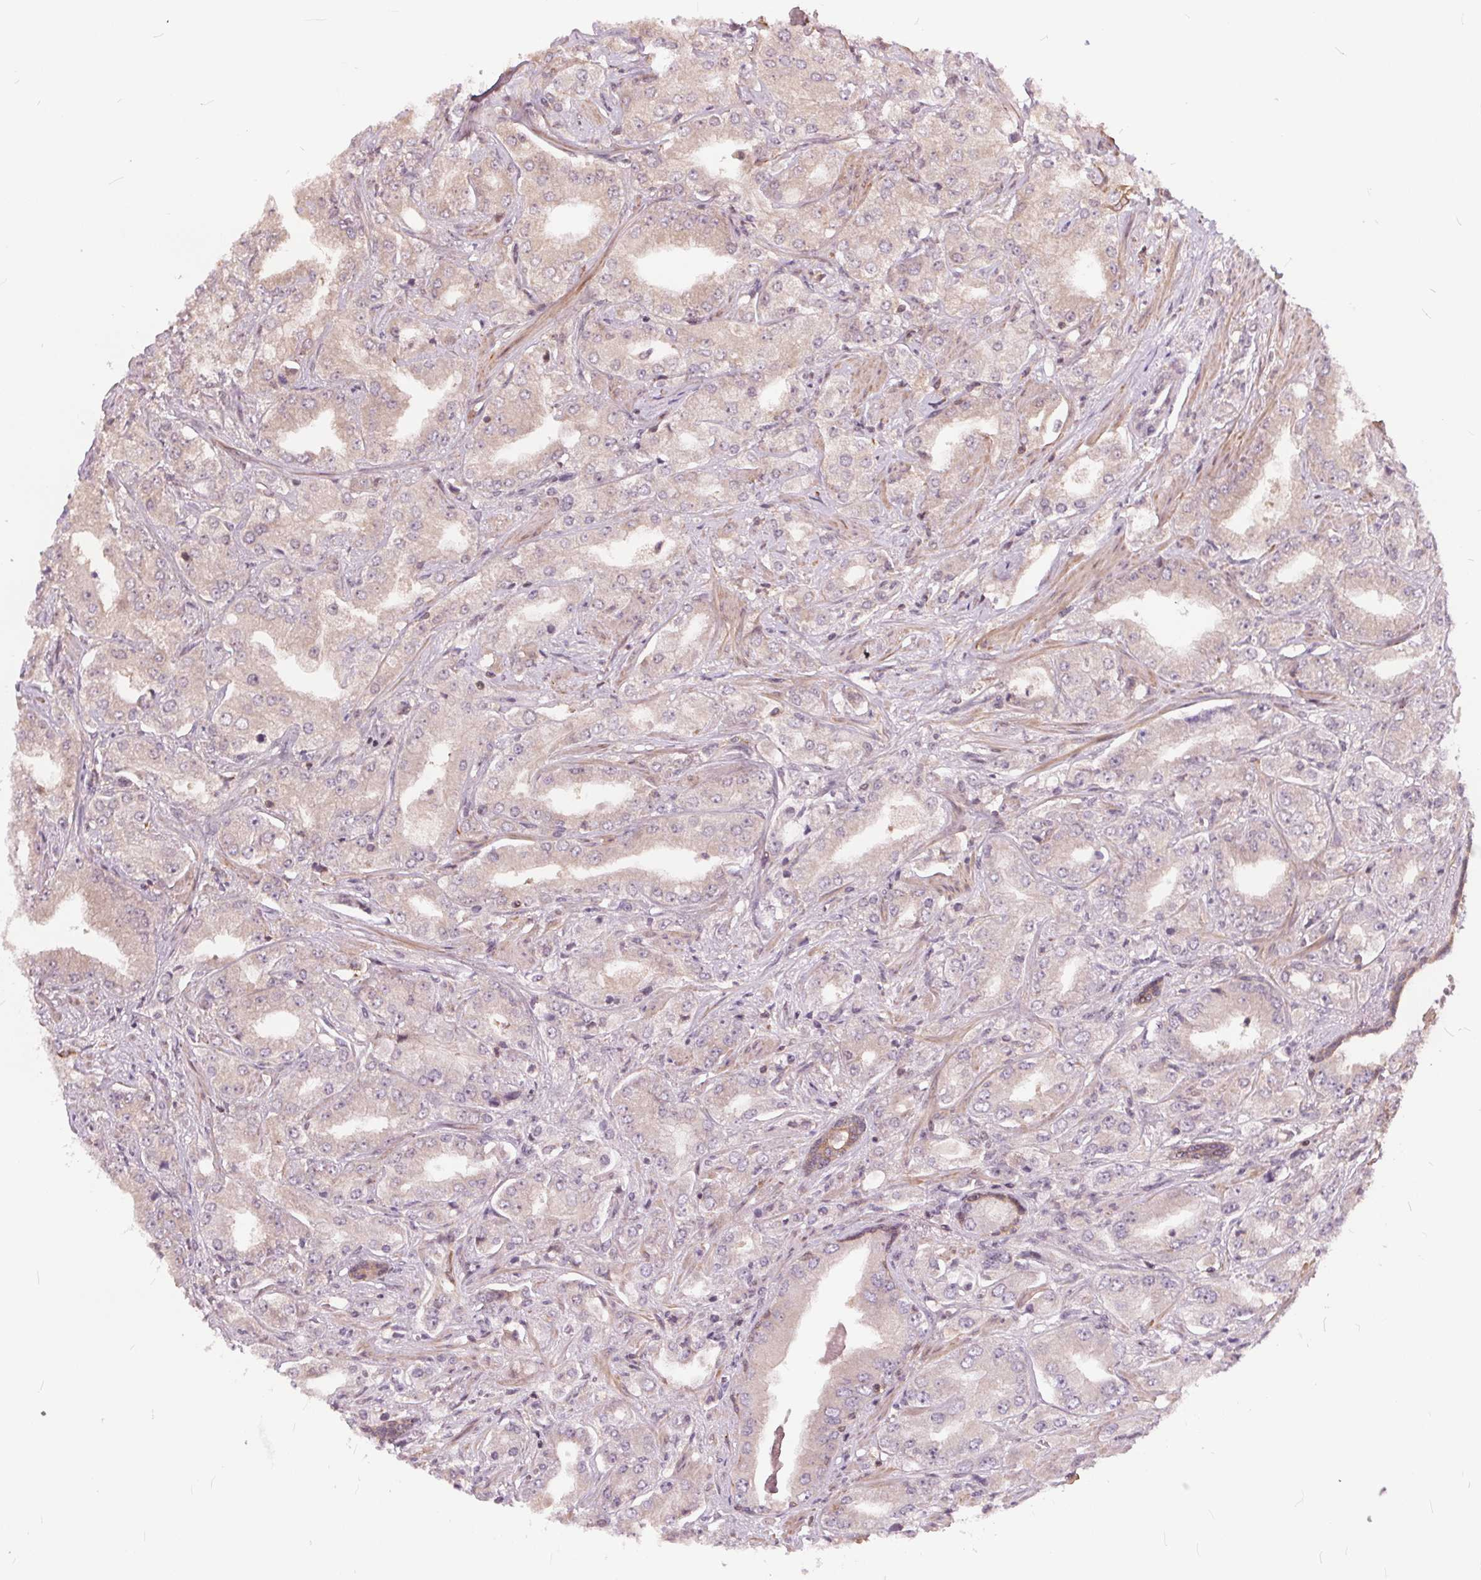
{"staining": {"intensity": "weak", "quantity": "<25%", "location": "cytoplasmic/membranous"}, "tissue": "prostate cancer", "cell_type": "Tumor cells", "image_type": "cancer", "snomed": [{"axis": "morphology", "description": "Adenocarcinoma, Low grade"}, {"axis": "topography", "description": "Prostate"}], "caption": "Histopathology image shows no protein positivity in tumor cells of prostate cancer (low-grade adenocarcinoma) tissue.", "gene": "HIF1AN", "patient": {"sex": "male", "age": 60}}